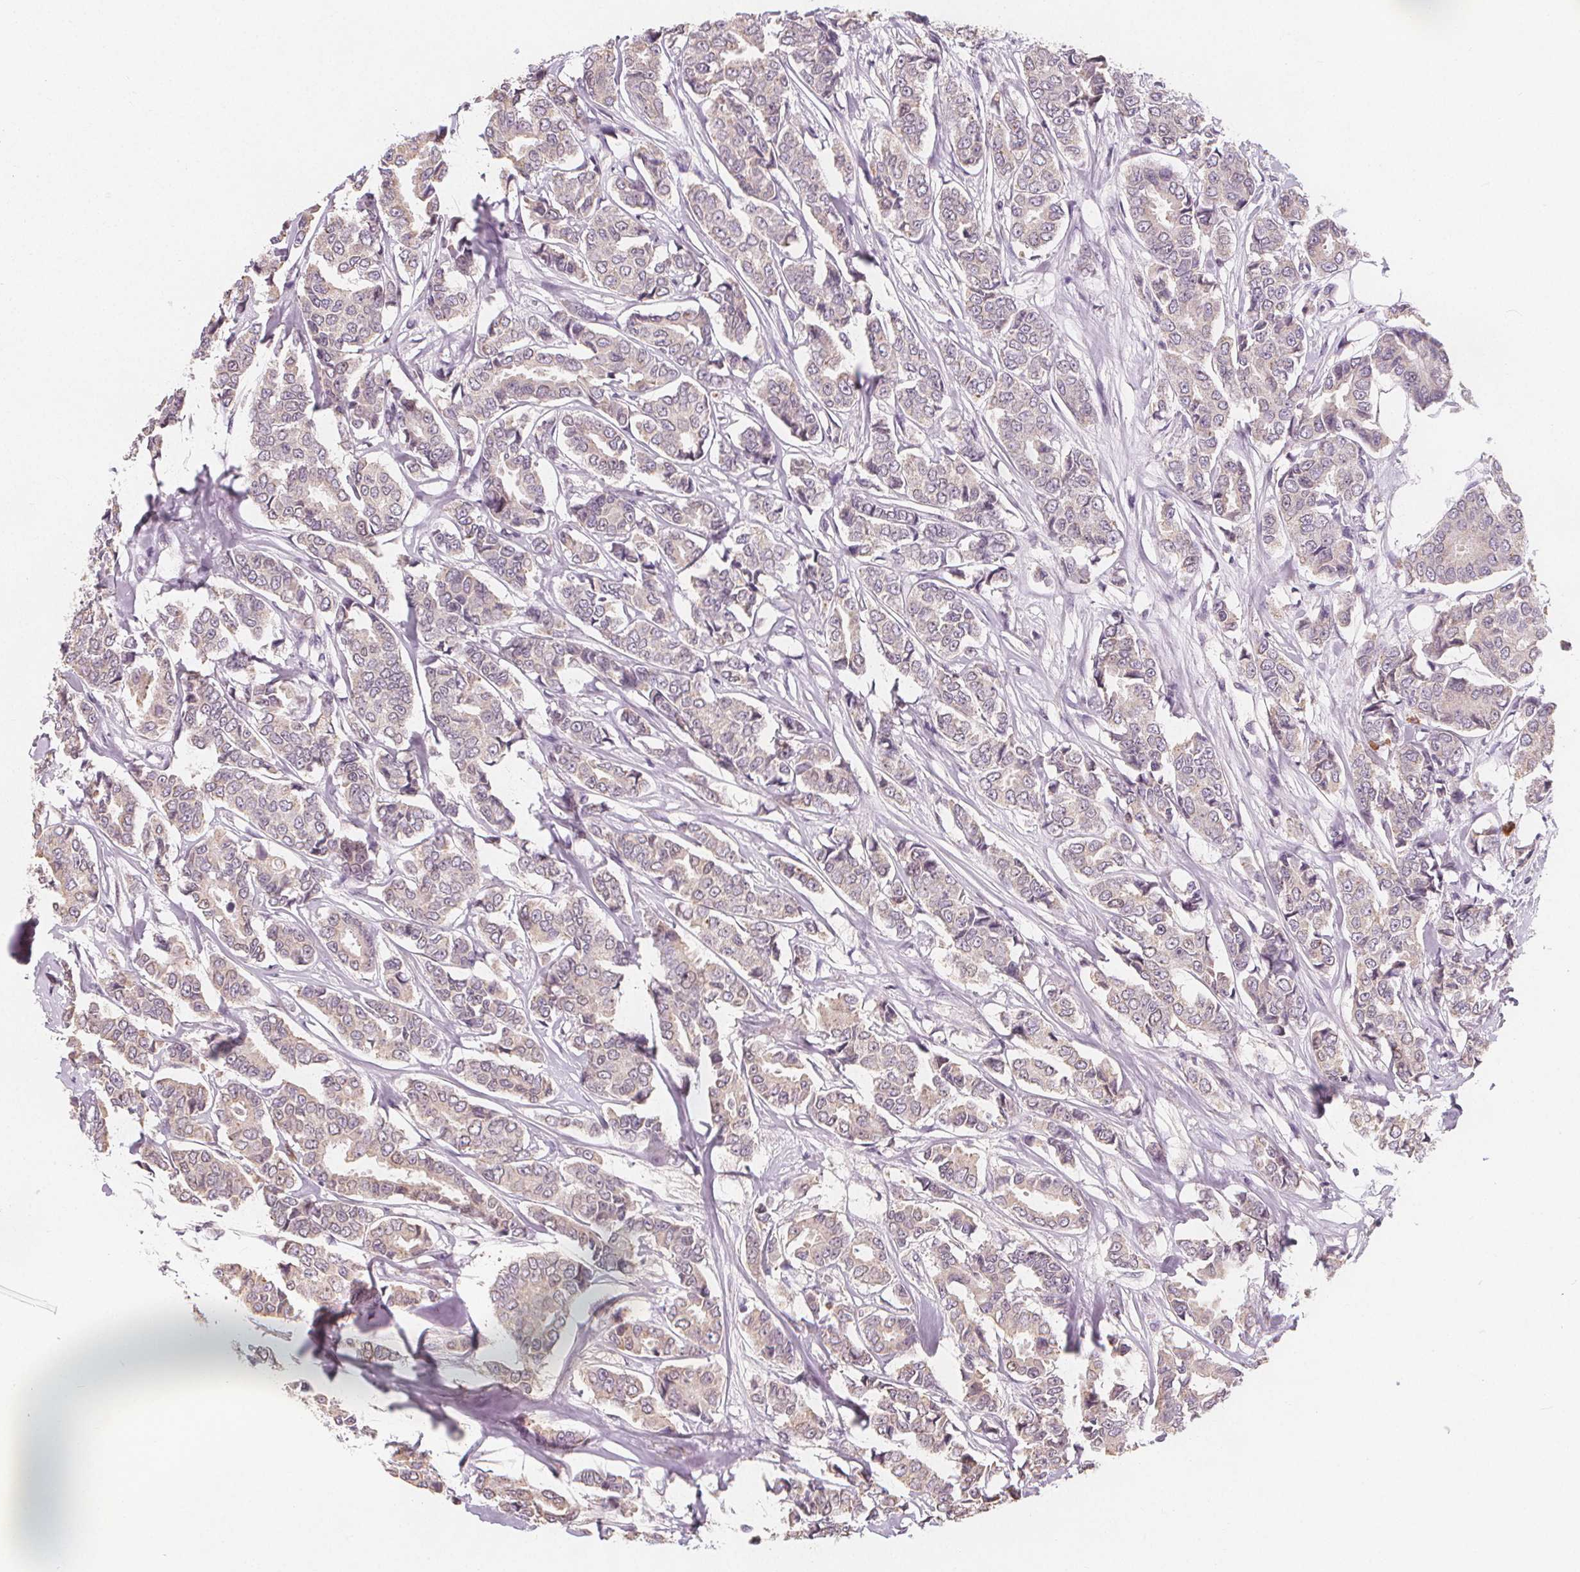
{"staining": {"intensity": "negative", "quantity": "none", "location": "none"}, "tissue": "breast cancer", "cell_type": "Tumor cells", "image_type": "cancer", "snomed": [{"axis": "morphology", "description": "Duct carcinoma"}, {"axis": "topography", "description": "Breast"}], "caption": "This histopathology image is of breast infiltrating ductal carcinoma stained with immunohistochemistry (IHC) to label a protein in brown with the nuclei are counter-stained blue. There is no staining in tumor cells.", "gene": "TIPIN", "patient": {"sex": "female", "age": 94}}